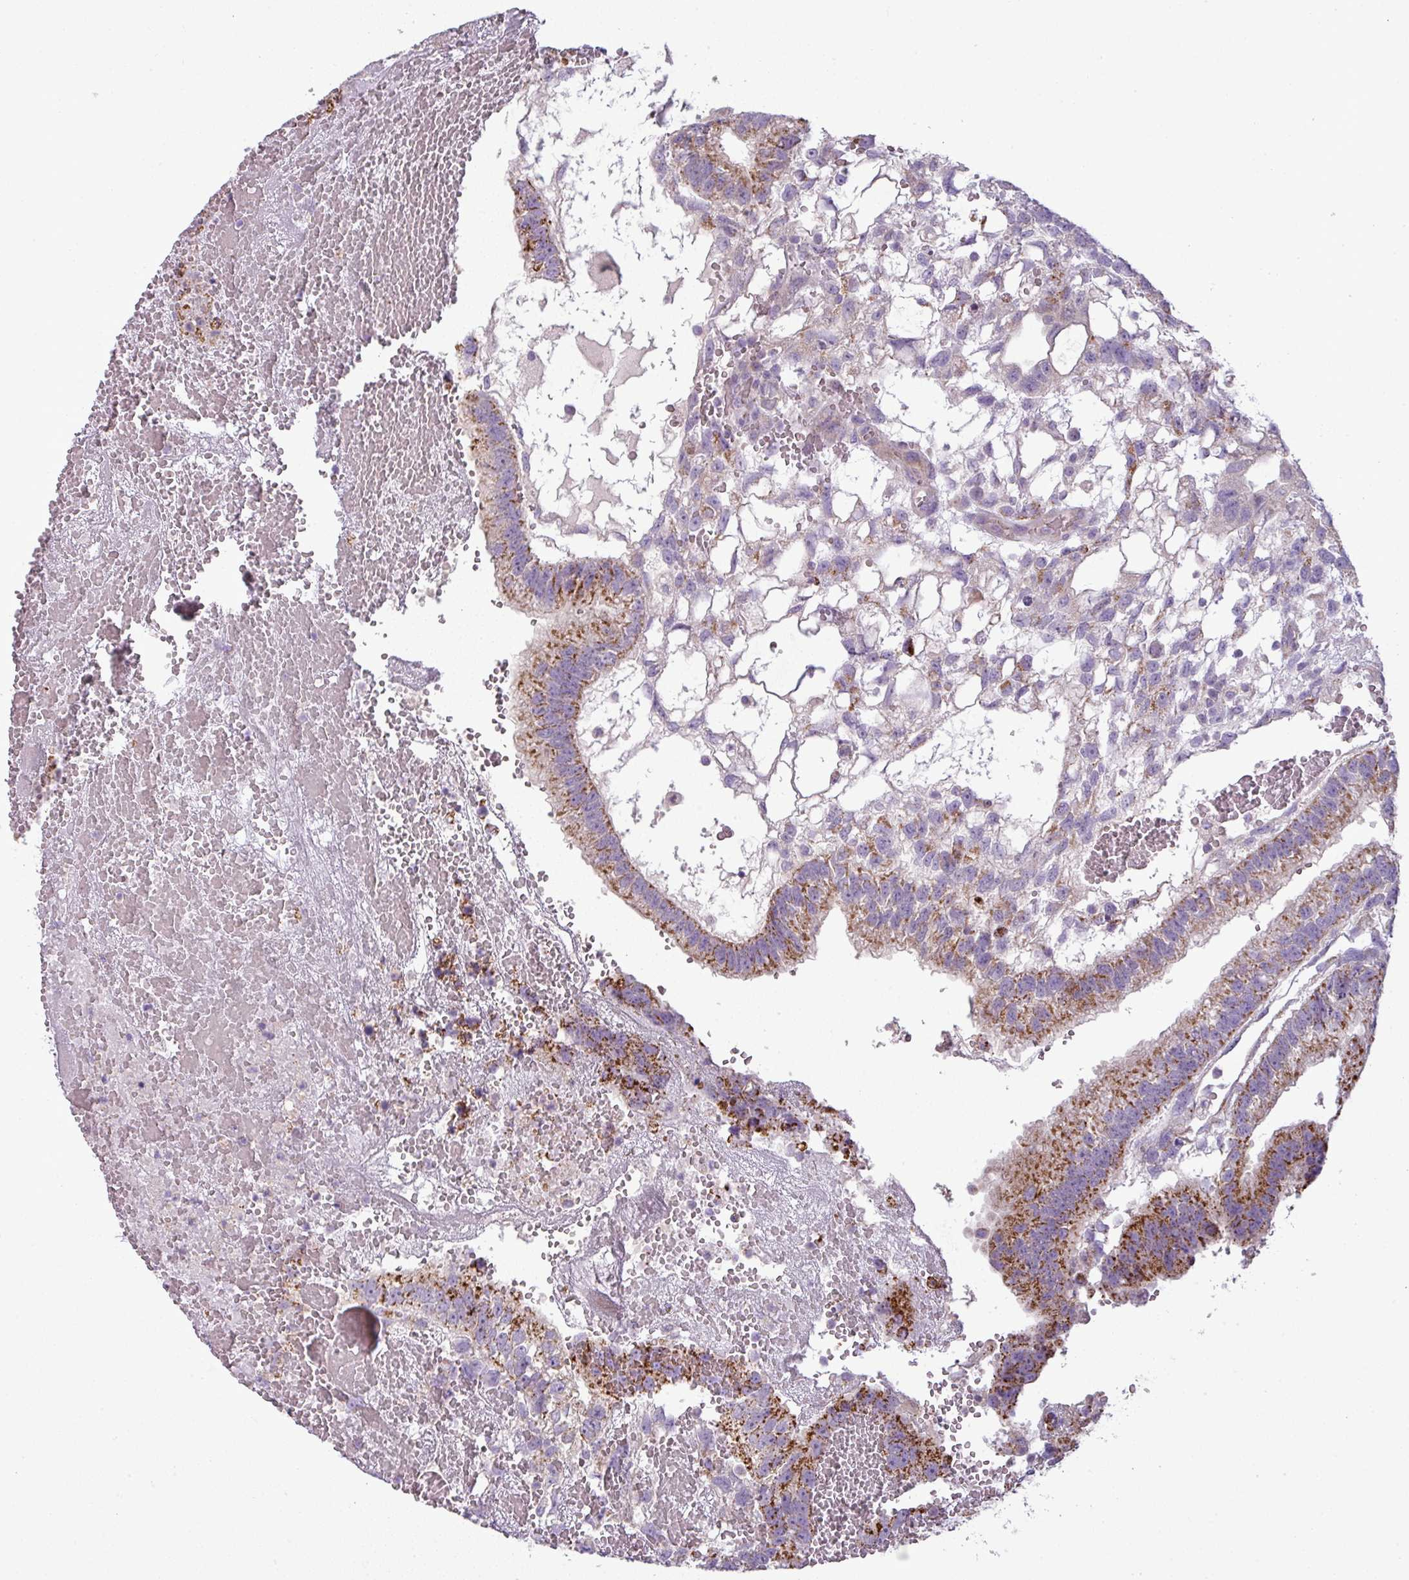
{"staining": {"intensity": "moderate", "quantity": "25%-75%", "location": "cytoplasmic/membranous"}, "tissue": "testis cancer", "cell_type": "Tumor cells", "image_type": "cancer", "snomed": [{"axis": "morphology", "description": "Normal tissue, NOS"}, {"axis": "morphology", "description": "Carcinoma, Embryonal, NOS"}, {"axis": "topography", "description": "Testis"}], "caption": "An immunohistochemistry (IHC) image of tumor tissue is shown. Protein staining in brown shows moderate cytoplasmic/membranous positivity in embryonal carcinoma (testis) within tumor cells. The protein is stained brown, and the nuclei are stained in blue (DAB (3,3'-diaminobenzidine) IHC with brightfield microscopy, high magnification).", "gene": "PNMA6A", "patient": {"sex": "male", "age": 32}}